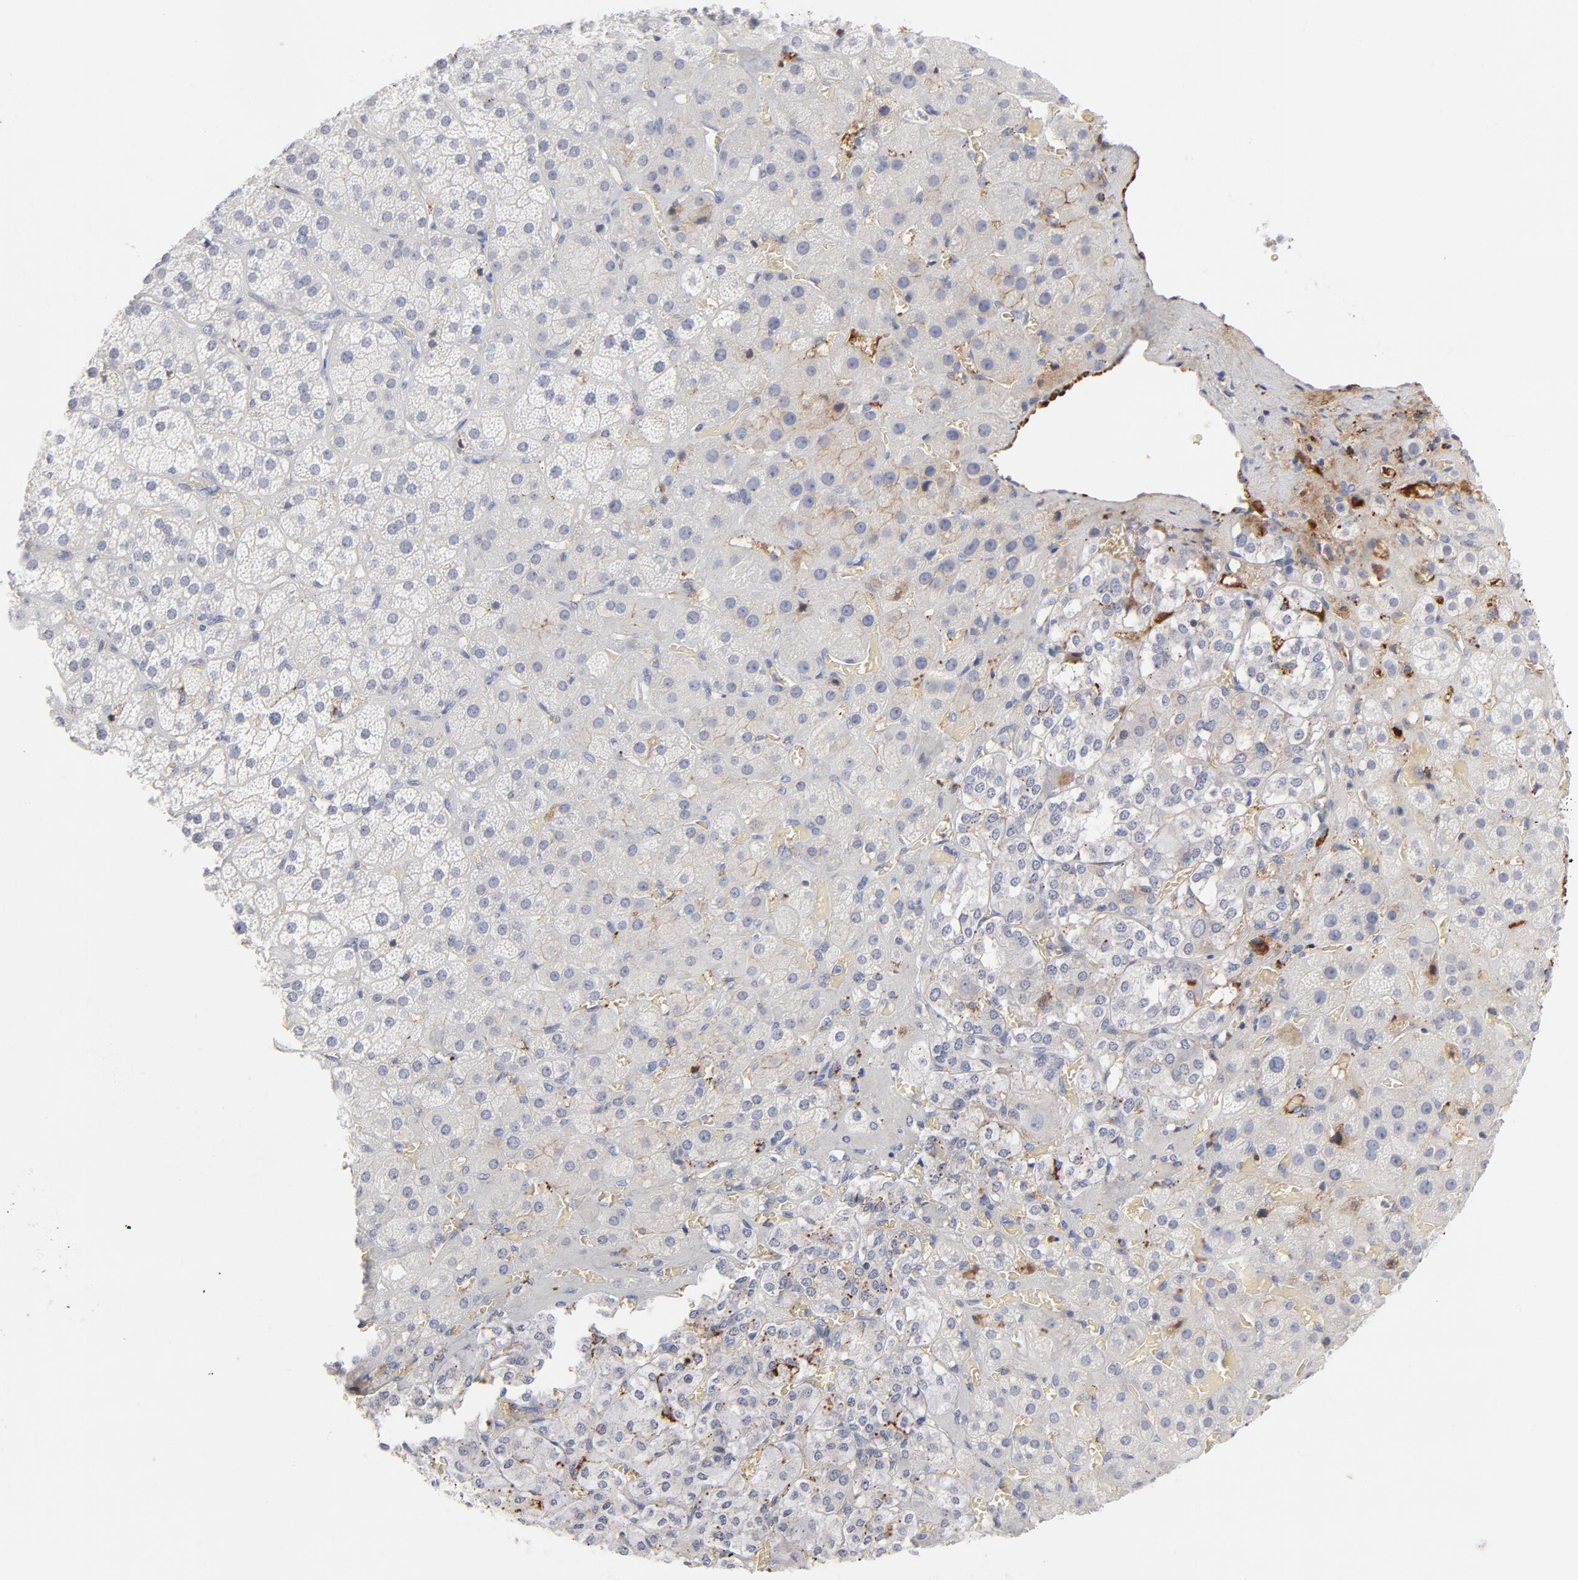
{"staining": {"intensity": "negative", "quantity": "none", "location": "none"}, "tissue": "adrenal gland", "cell_type": "Glandular cells", "image_type": "normal", "snomed": [{"axis": "morphology", "description": "Normal tissue, NOS"}, {"axis": "topography", "description": "Adrenal gland"}], "caption": "IHC photomicrograph of benign human adrenal gland stained for a protein (brown), which exhibits no staining in glandular cells.", "gene": "PLAT", "patient": {"sex": "female", "age": 71}}